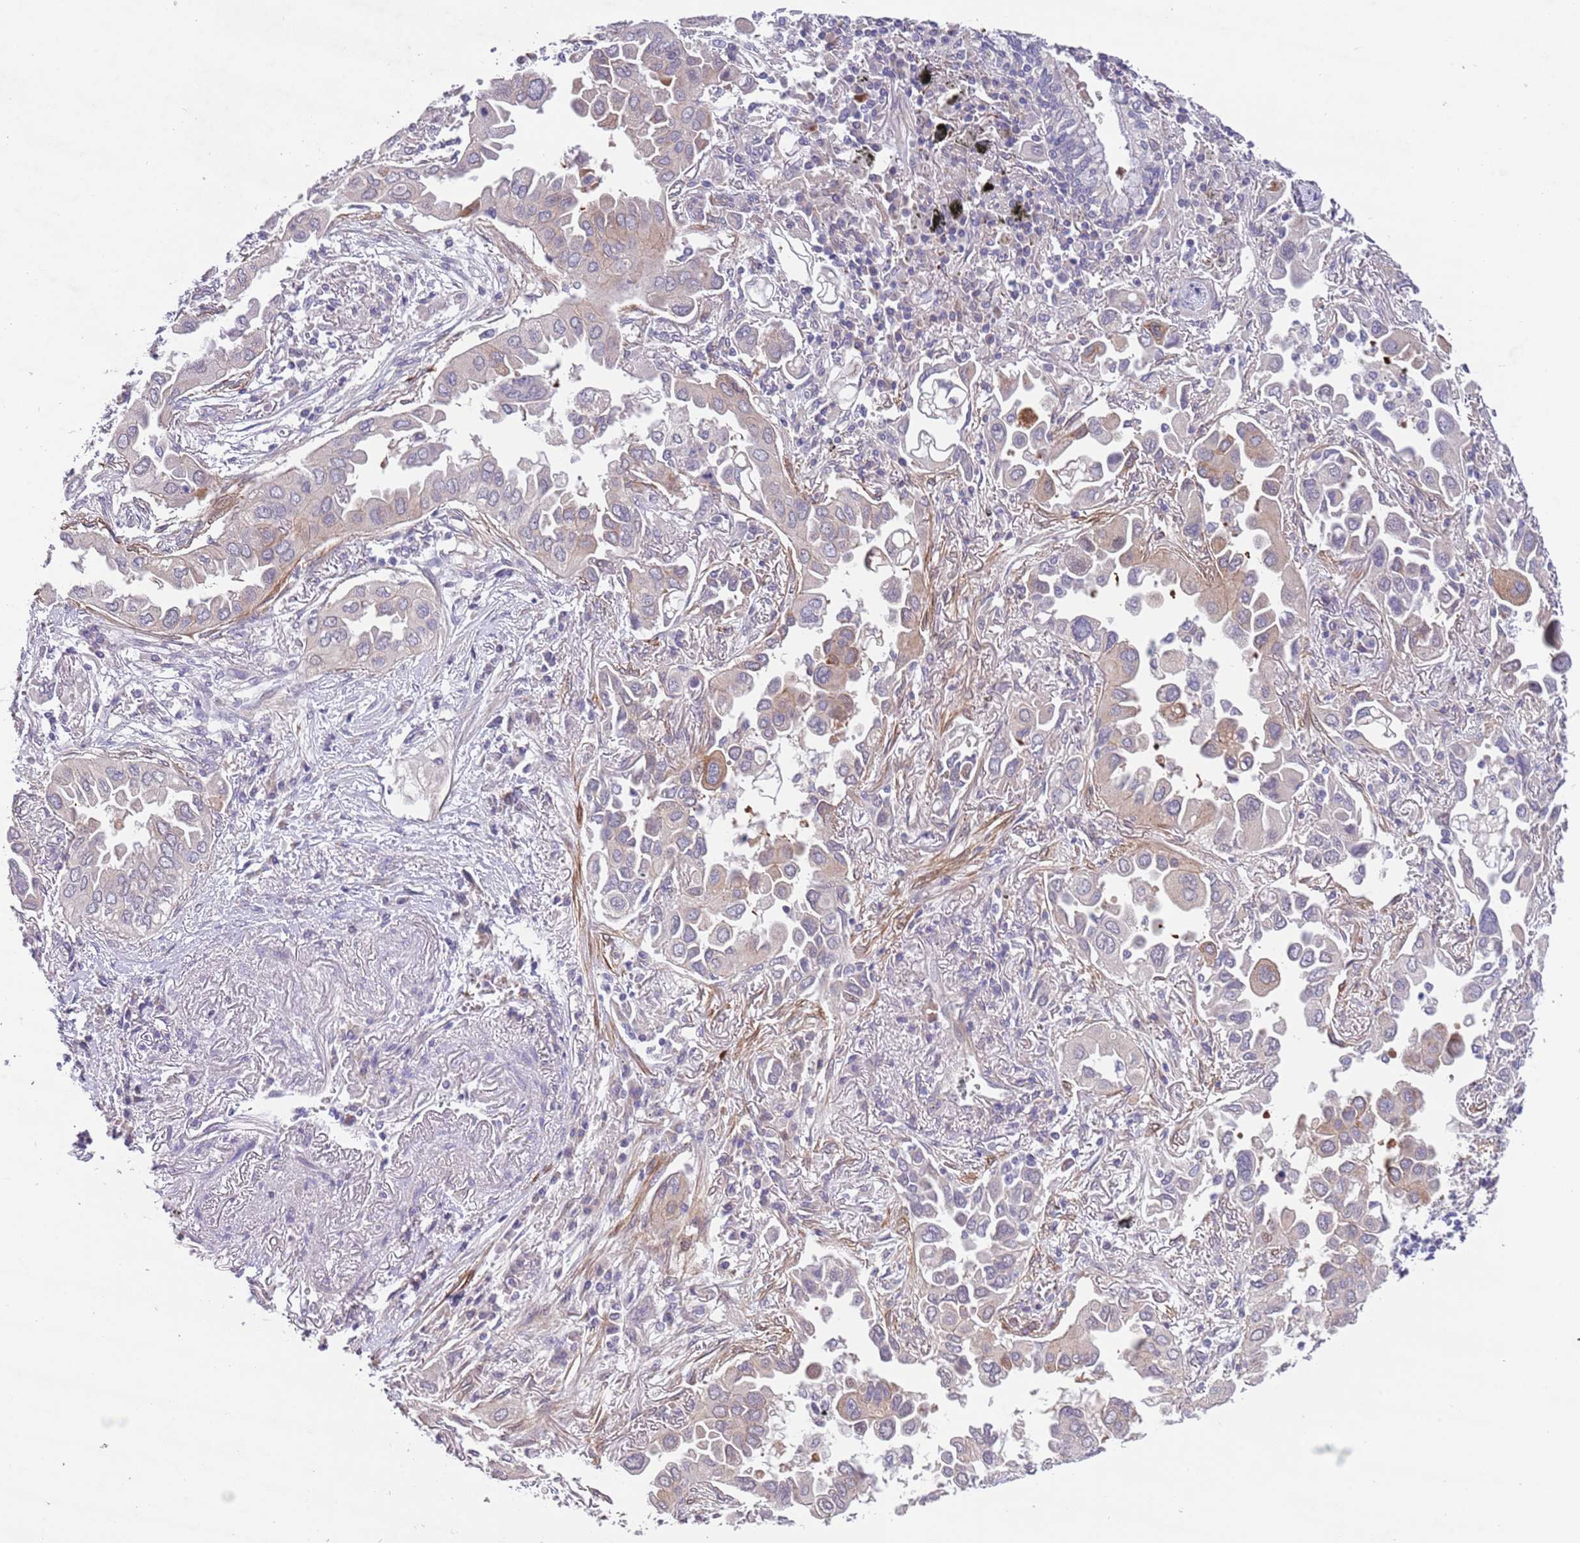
{"staining": {"intensity": "negative", "quantity": "none", "location": "none"}, "tissue": "lung cancer", "cell_type": "Tumor cells", "image_type": "cancer", "snomed": [{"axis": "morphology", "description": "Adenocarcinoma, NOS"}, {"axis": "topography", "description": "Lung"}], "caption": "IHC photomicrograph of neoplastic tissue: lung adenocarcinoma stained with DAB displays no significant protein staining in tumor cells.", "gene": "ZNF658", "patient": {"sex": "female", "age": 76}}